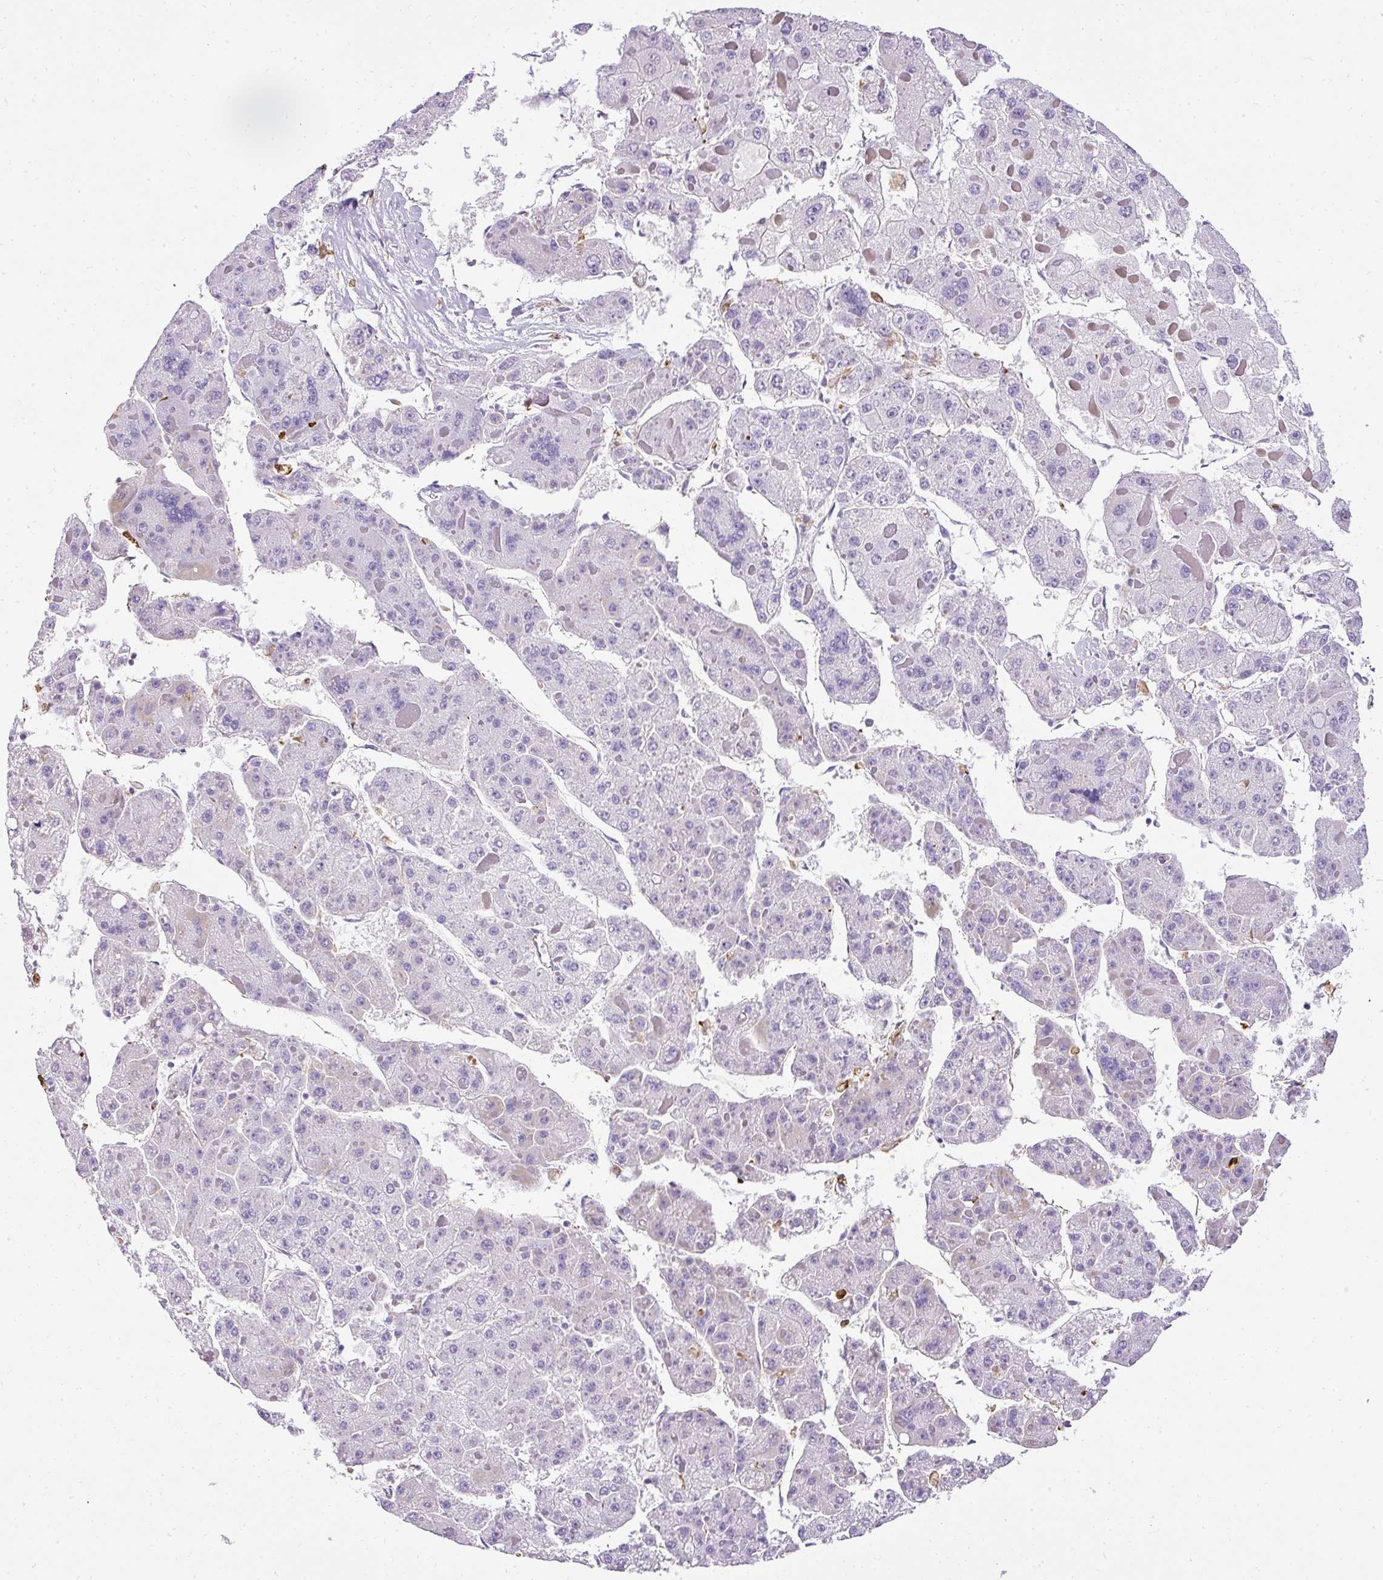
{"staining": {"intensity": "negative", "quantity": "none", "location": "none"}, "tissue": "liver cancer", "cell_type": "Tumor cells", "image_type": "cancer", "snomed": [{"axis": "morphology", "description": "Carcinoma, Hepatocellular, NOS"}, {"axis": "topography", "description": "Liver"}], "caption": "Immunohistochemistry histopathology image of neoplastic tissue: liver cancer (hepatocellular carcinoma) stained with DAB (3,3'-diaminobenzidine) reveals no significant protein positivity in tumor cells.", "gene": "PLS1", "patient": {"sex": "female", "age": 73}}